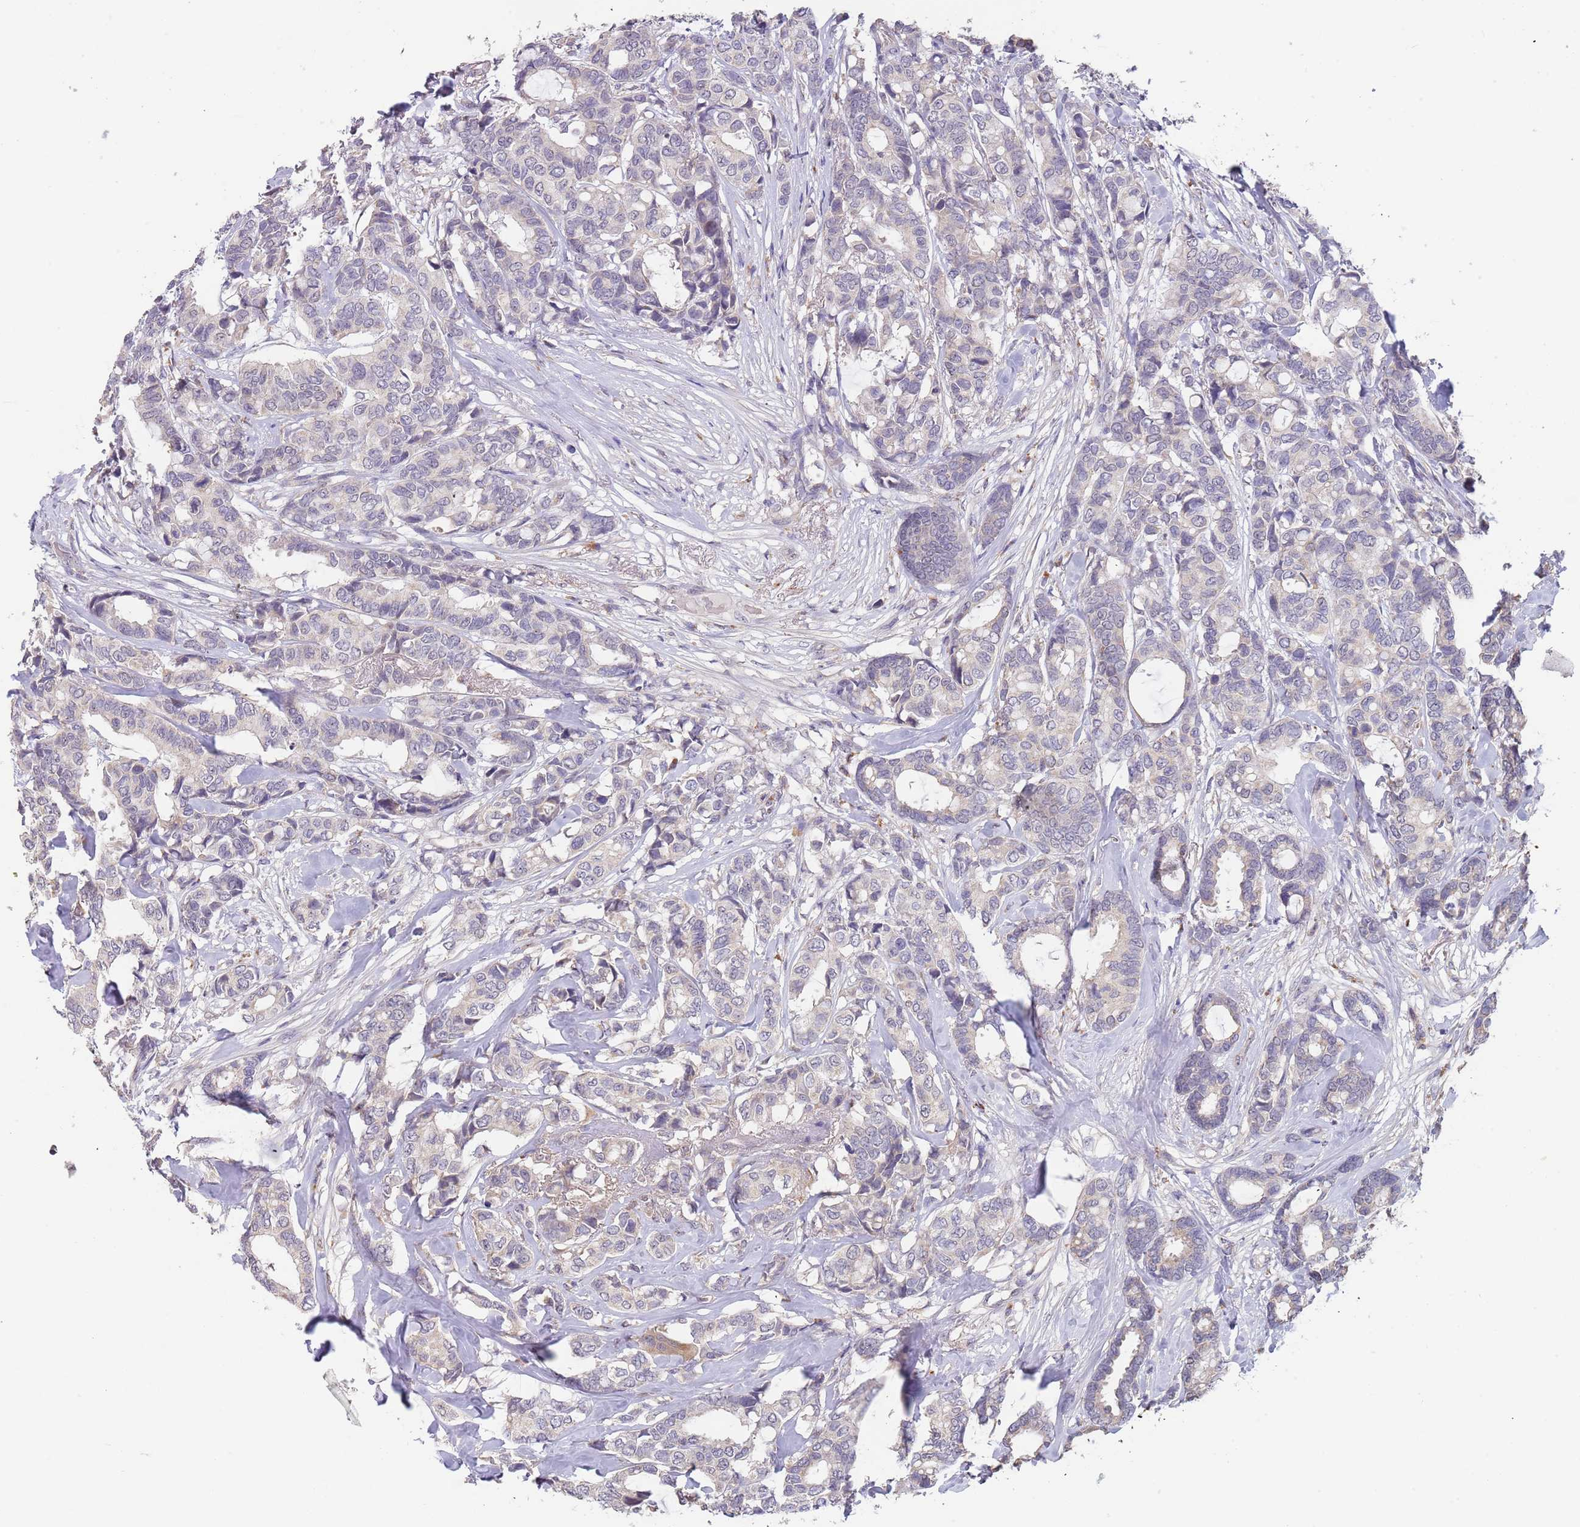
{"staining": {"intensity": "negative", "quantity": "none", "location": "none"}, "tissue": "breast cancer", "cell_type": "Tumor cells", "image_type": "cancer", "snomed": [{"axis": "morphology", "description": "Duct carcinoma"}, {"axis": "topography", "description": "Breast"}], "caption": "Protein analysis of intraductal carcinoma (breast) reveals no significant staining in tumor cells.", "gene": "TMEM64", "patient": {"sex": "female", "age": 87}}